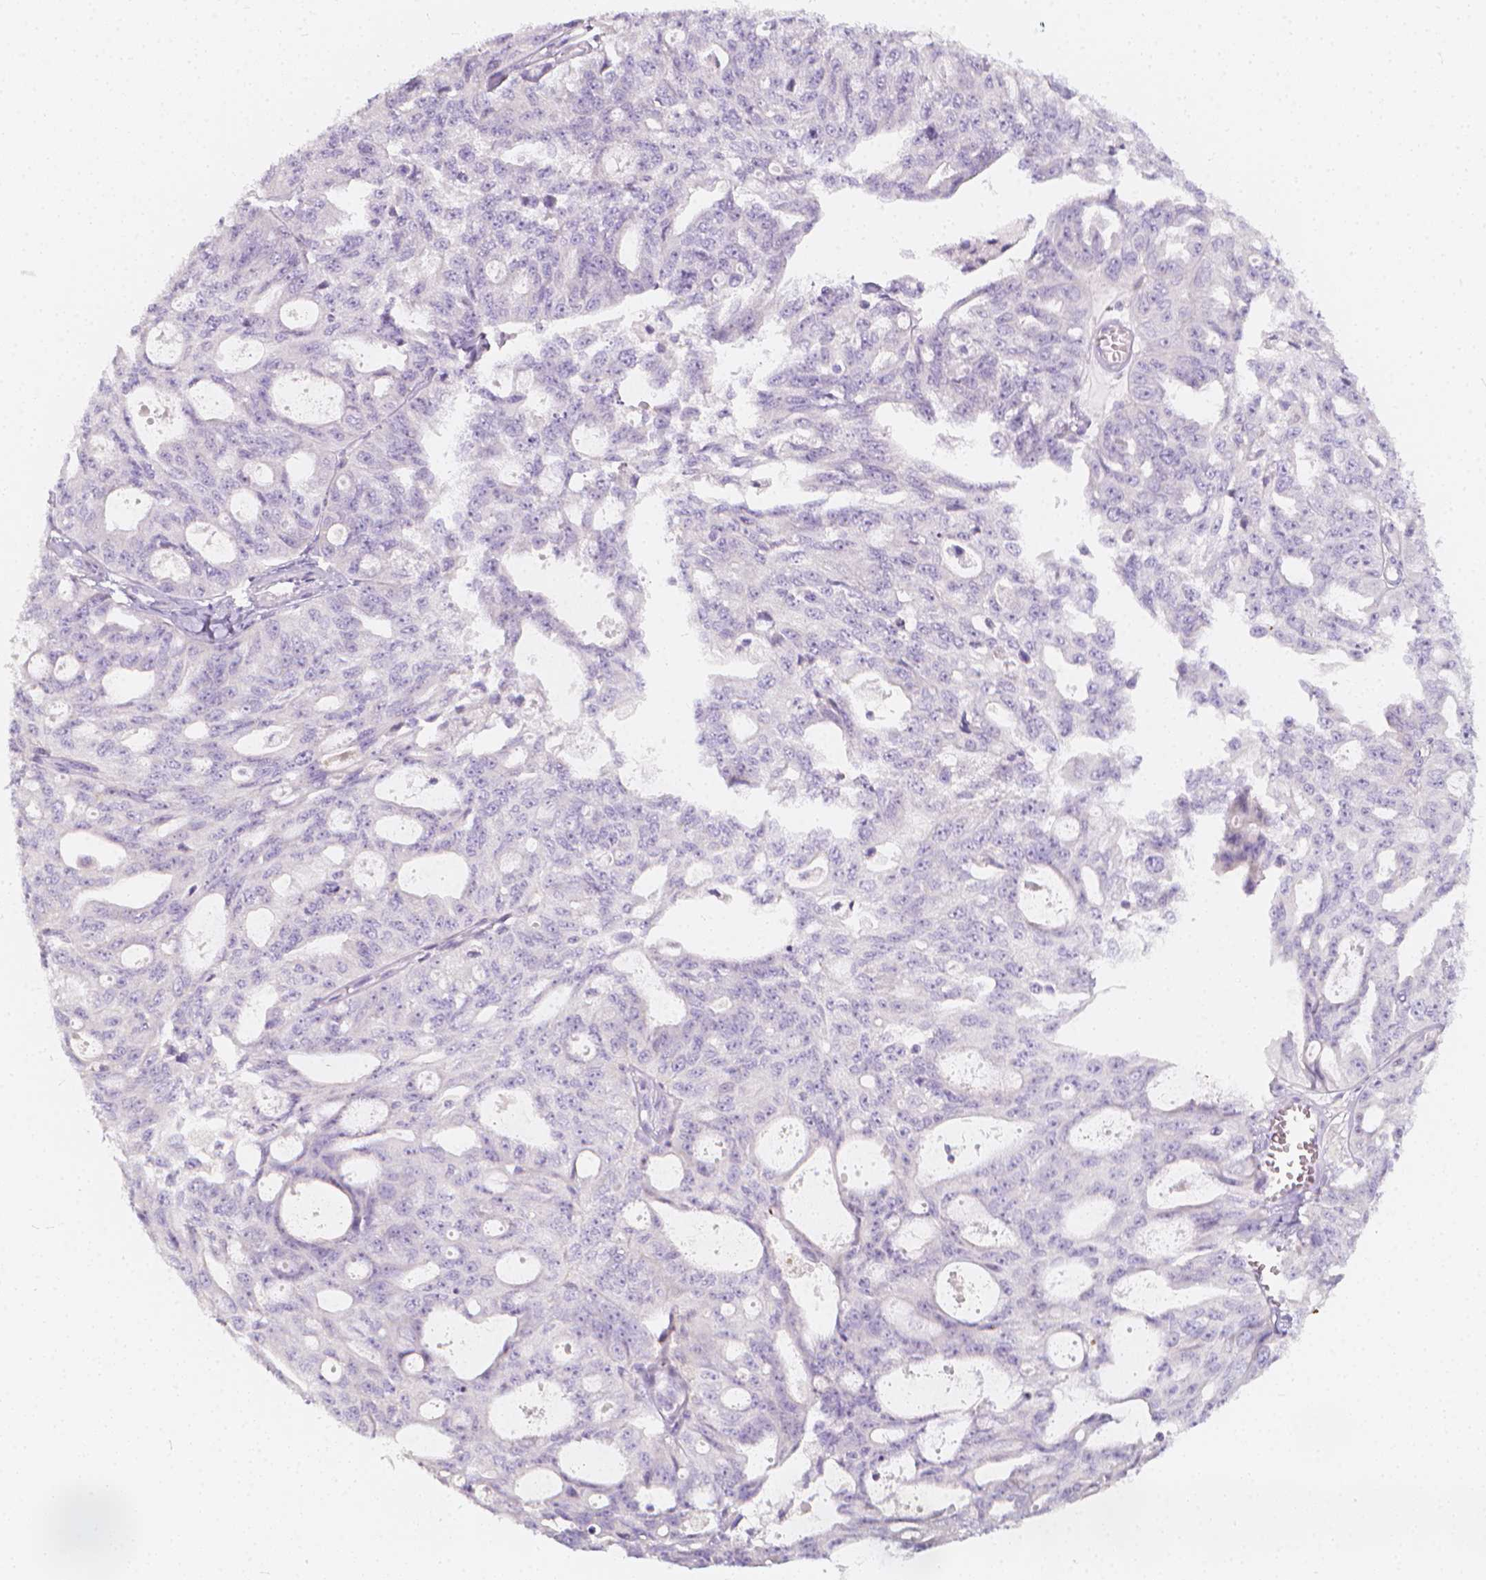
{"staining": {"intensity": "negative", "quantity": "none", "location": "none"}, "tissue": "ovarian cancer", "cell_type": "Tumor cells", "image_type": "cancer", "snomed": [{"axis": "morphology", "description": "Carcinoma, endometroid"}, {"axis": "topography", "description": "Ovary"}], "caption": "IHC image of neoplastic tissue: human ovarian cancer stained with DAB demonstrates no significant protein positivity in tumor cells.", "gene": "RBFOX1", "patient": {"sex": "female", "age": 65}}